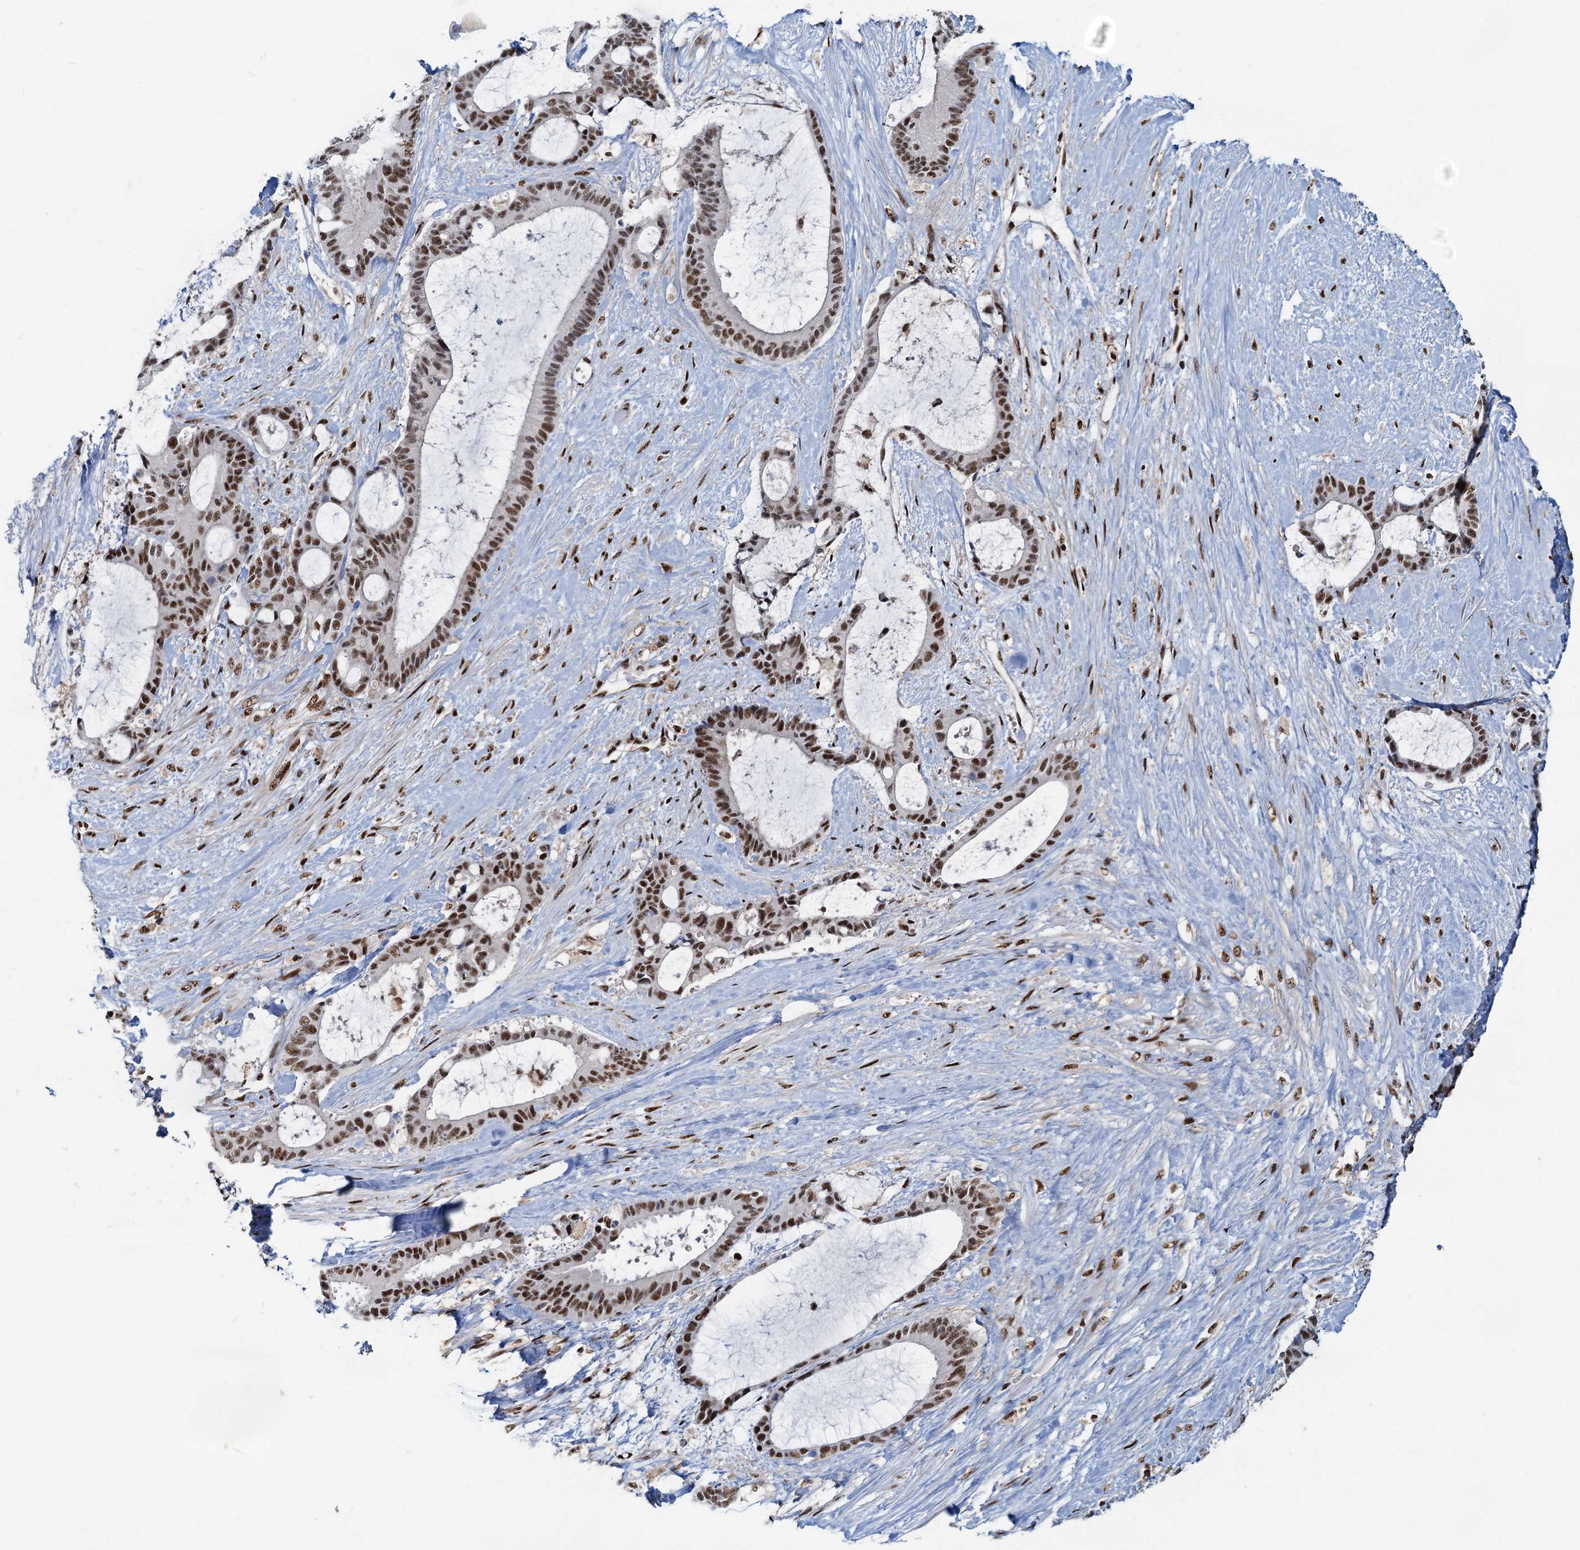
{"staining": {"intensity": "strong", "quantity": ">75%", "location": "nuclear"}, "tissue": "liver cancer", "cell_type": "Tumor cells", "image_type": "cancer", "snomed": [{"axis": "morphology", "description": "Normal tissue, NOS"}, {"axis": "morphology", "description": "Cholangiocarcinoma"}, {"axis": "topography", "description": "Liver"}, {"axis": "topography", "description": "Peripheral nerve tissue"}], "caption": "This is a photomicrograph of immunohistochemistry (IHC) staining of cholangiocarcinoma (liver), which shows strong expression in the nuclear of tumor cells.", "gene": "RBM26", "patient": {"sex": "female", "age": 73}}